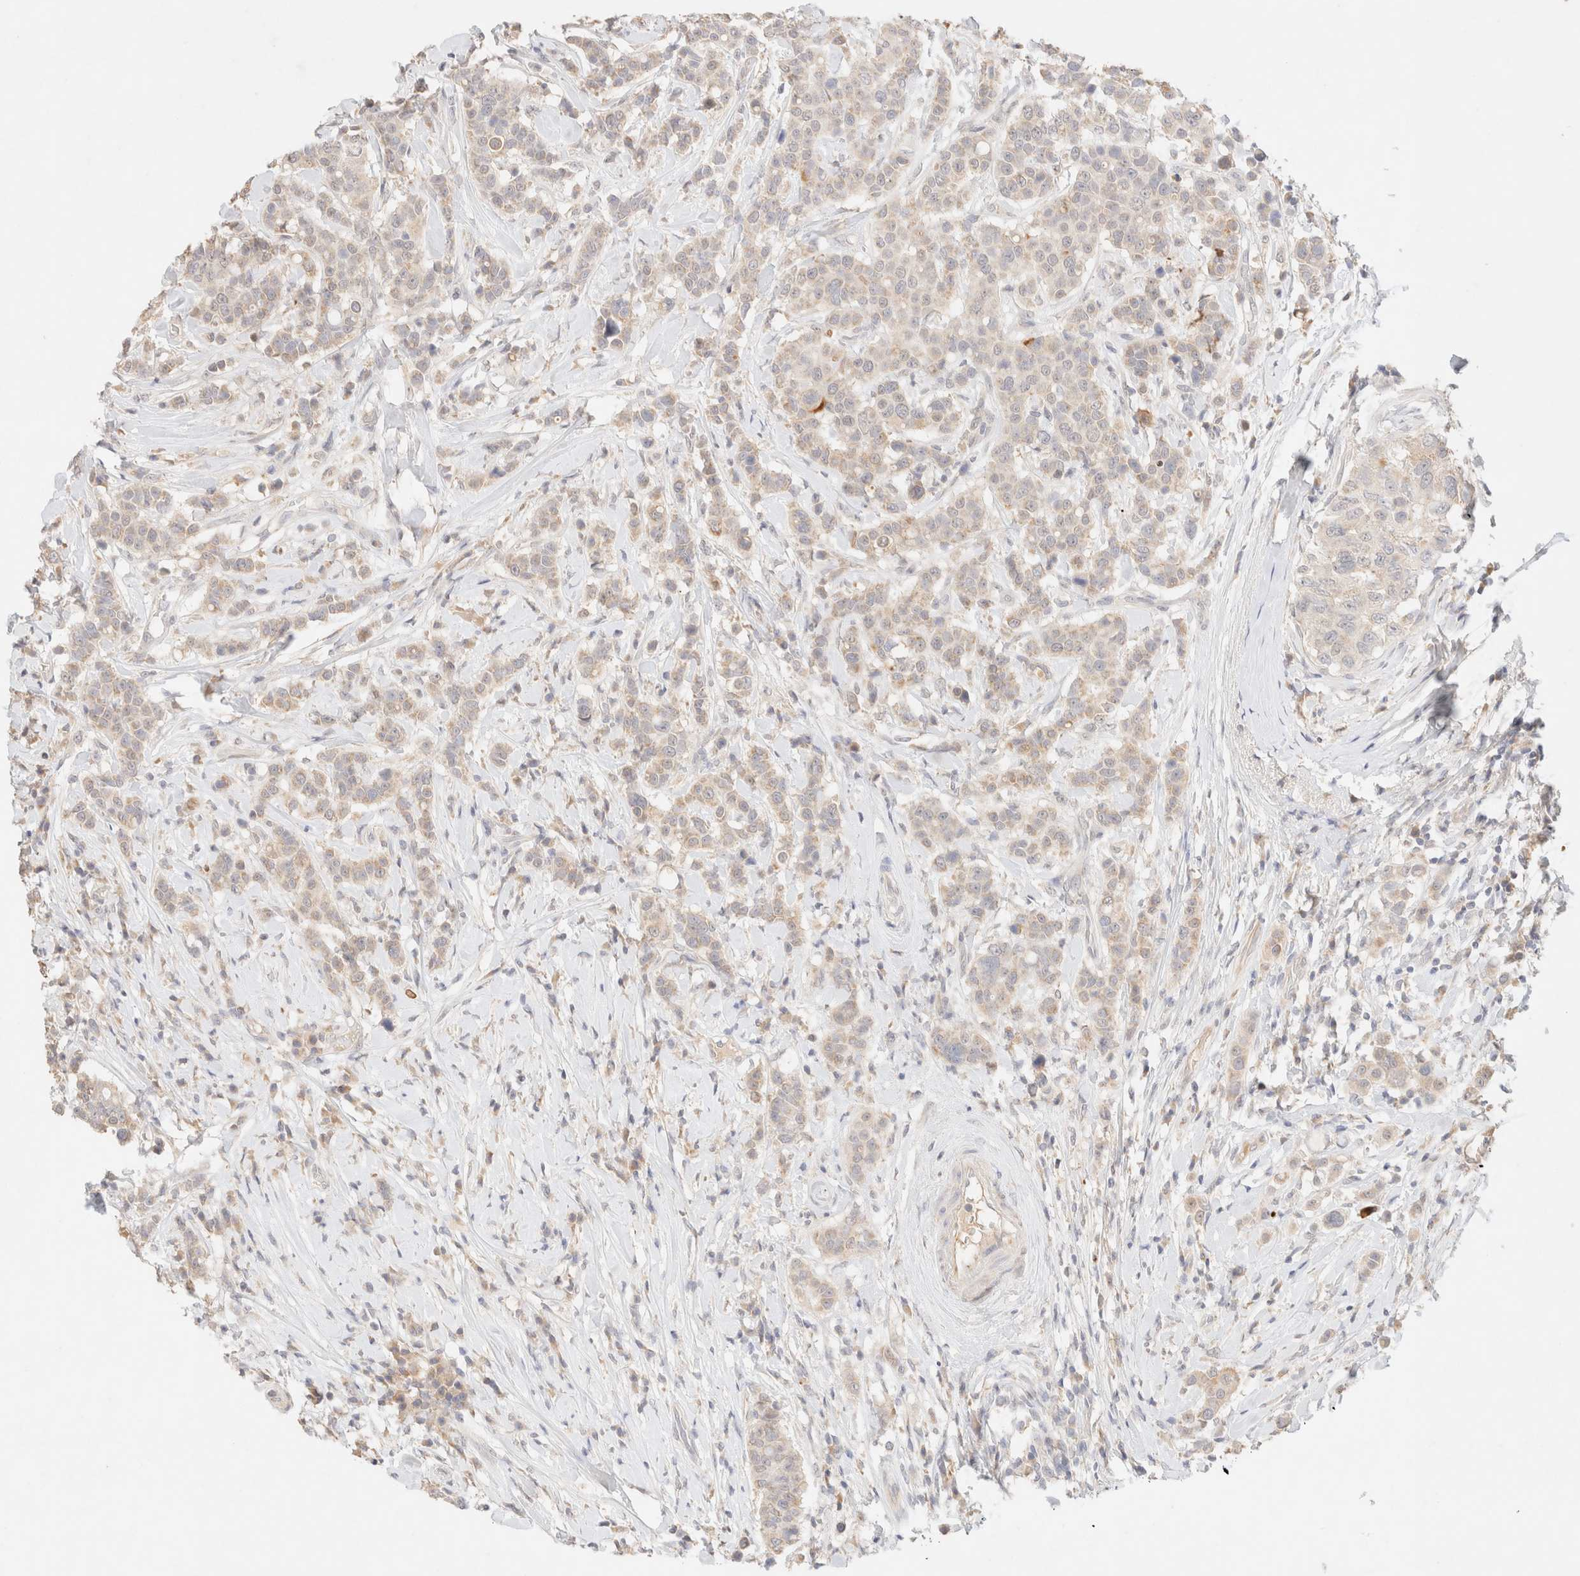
{"staining": {"intensity": "weak", "quantity": "<25%", "location": "cytoplasmic/membranous"}, "tissue": "breast cancer", "cell_type": "Tumor cells", "image_type": "cancer", "snomed": [{"axis": "morphology", "description": "Duct carcinoma"}, {"axis": "topography", "description": "Breast"}], "caption": "This is a image of immunohistochemistry staining of invasive ductal carcinoma (breast), which shows no staining in tumor cells.", "gene": "SNTB1", "patient": {"sex": "female", "age": 27}}